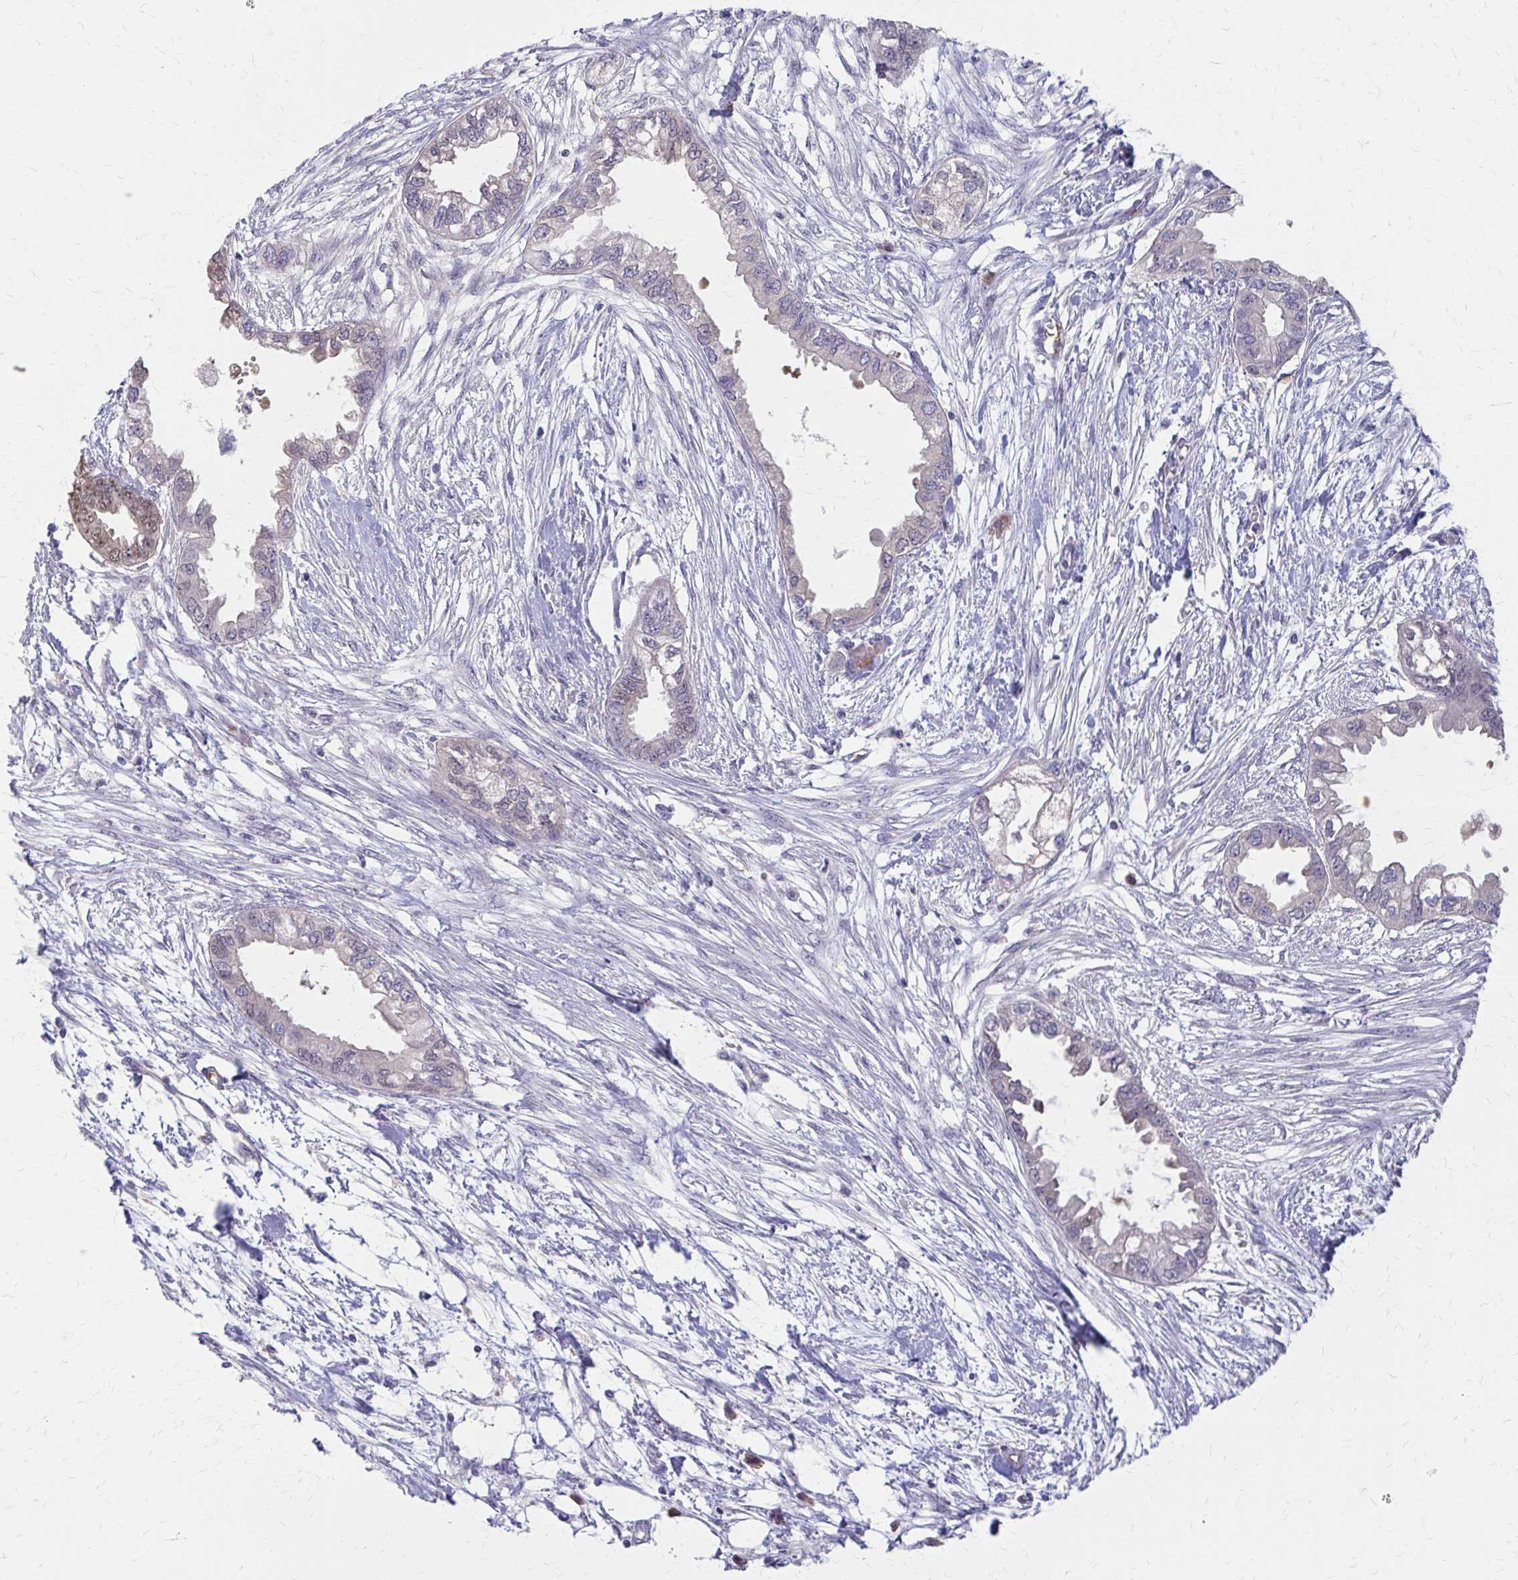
{"staining": {"intensity": "weak", "quantity": "<25%", "location": "cytoplasmic/membranous"}, "tissue": "endometrial cancer", "cell_type": "Tumor cells", "image_type": "cancer", "snomed": [{"axis": "morphology", "description": "Adenocarcinoma, NOS"}, {"axis": "morphology", "description": "Adenocarcinoma, metastatic, NOS"}, {"axis": "topography", "description": "Adipose tissue"}, {"axis": "topography", "description": "Endometrium"}], "caption": "Endometrial cancer stained for a protein using immunohistochemistry (IHC) displays no expression tumor cells.", "gene": "IFI44L", "patient": {"sex": "female", "age": 67}}